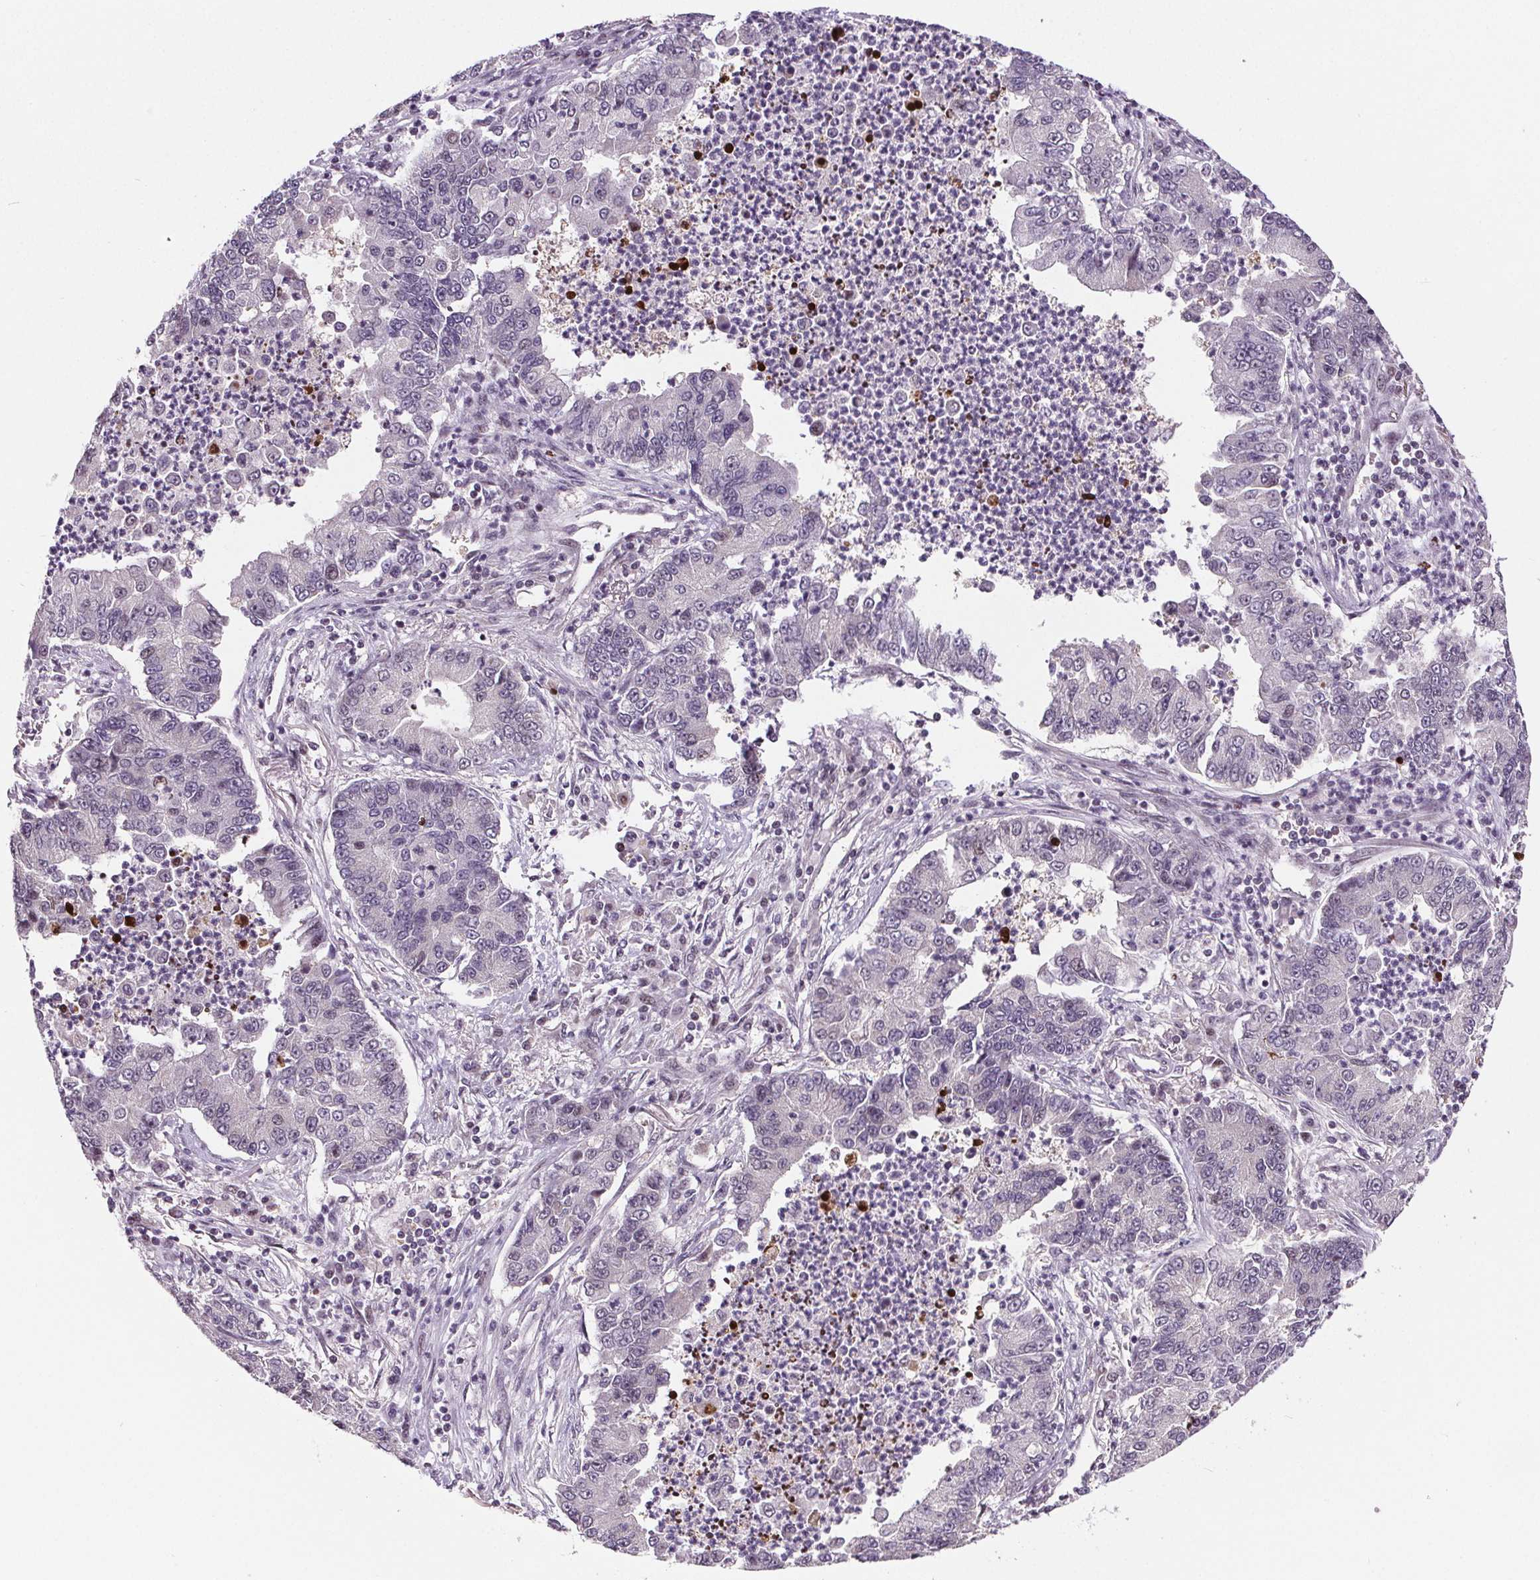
{"staining": {"intensity": "negative", "quantity": "none", "location": "none"}, "tissue": "lung cancer", "cell_type": "Tumor cells", "image_type": "cancer", "snomed": [{"axis": "morphology", "description": "Adenocarcinoma, NOS"}, {"axis": "topography", "description": "Lung"}], "caption": "Immunohistochemistry (IHC) of lung cancer exhibits no positivity in tumor cells.", "gene": "SUCLA2", "patient": {"sex": "female", "age": 57}}